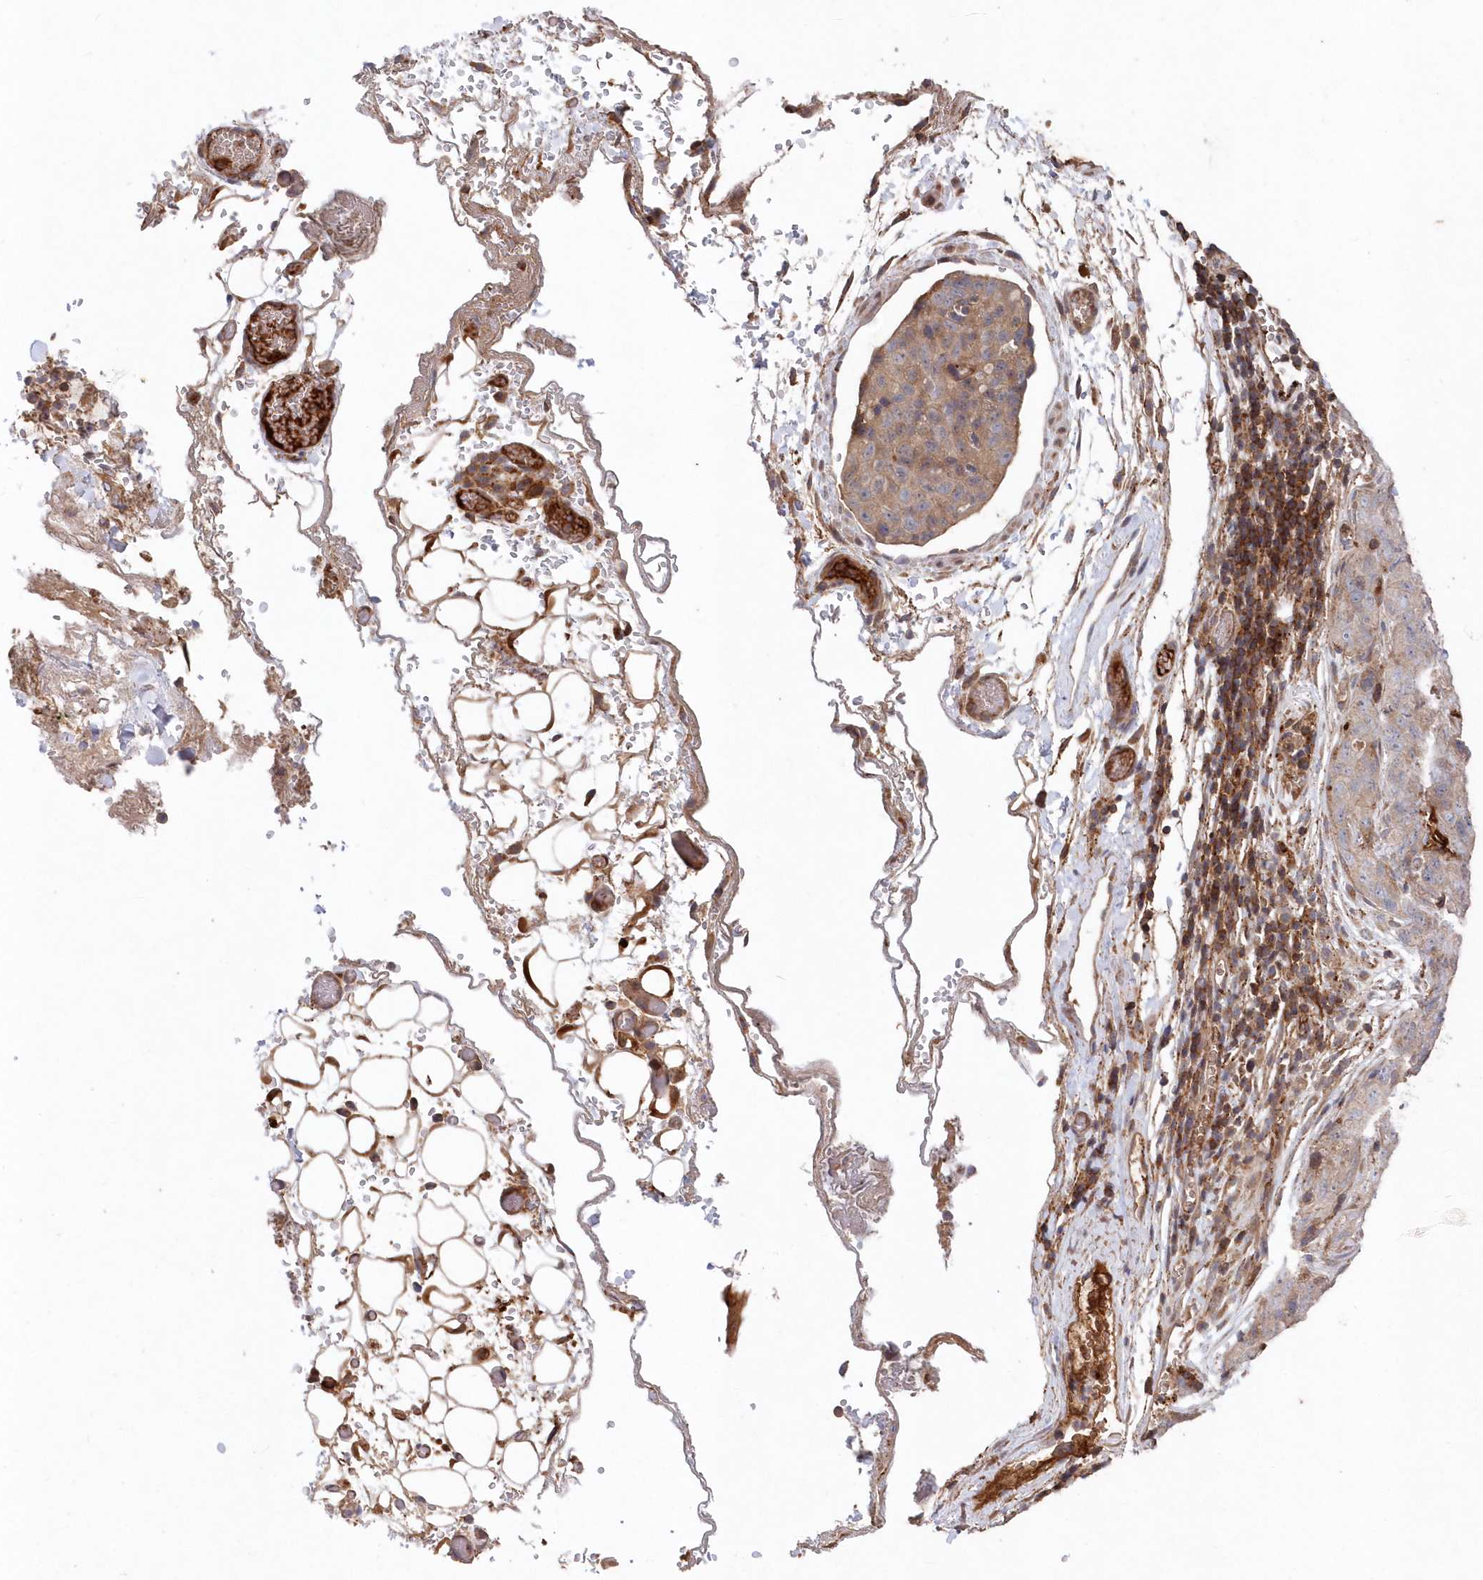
{"staining": {"intensity": "weak", "quantity": ">75%", "location": "cytoplasmic/membranous"}, "tissue": "stomach cancer", "cell_type": "Tumor cells", "image_type": "cancer", "snomed": [{"axis": "morphology", "description": "Normal tissue, NOS"}, {"axis": "morphology", "description": "Adenocarcinoma, NOS"}, {"axis": "topography", "description": "Lymph node"}, {"axis": "topography", "description": "Stomach"}], "caption": "There is low levels of weak cytoplasmic/membranous staining in tumor cells of stomach adenocarcinoma, as demonstrated by immunohistochemical staining (brown color).", "gene": "ABHD14B", "patient": {"sex": "male", "age": 48}}